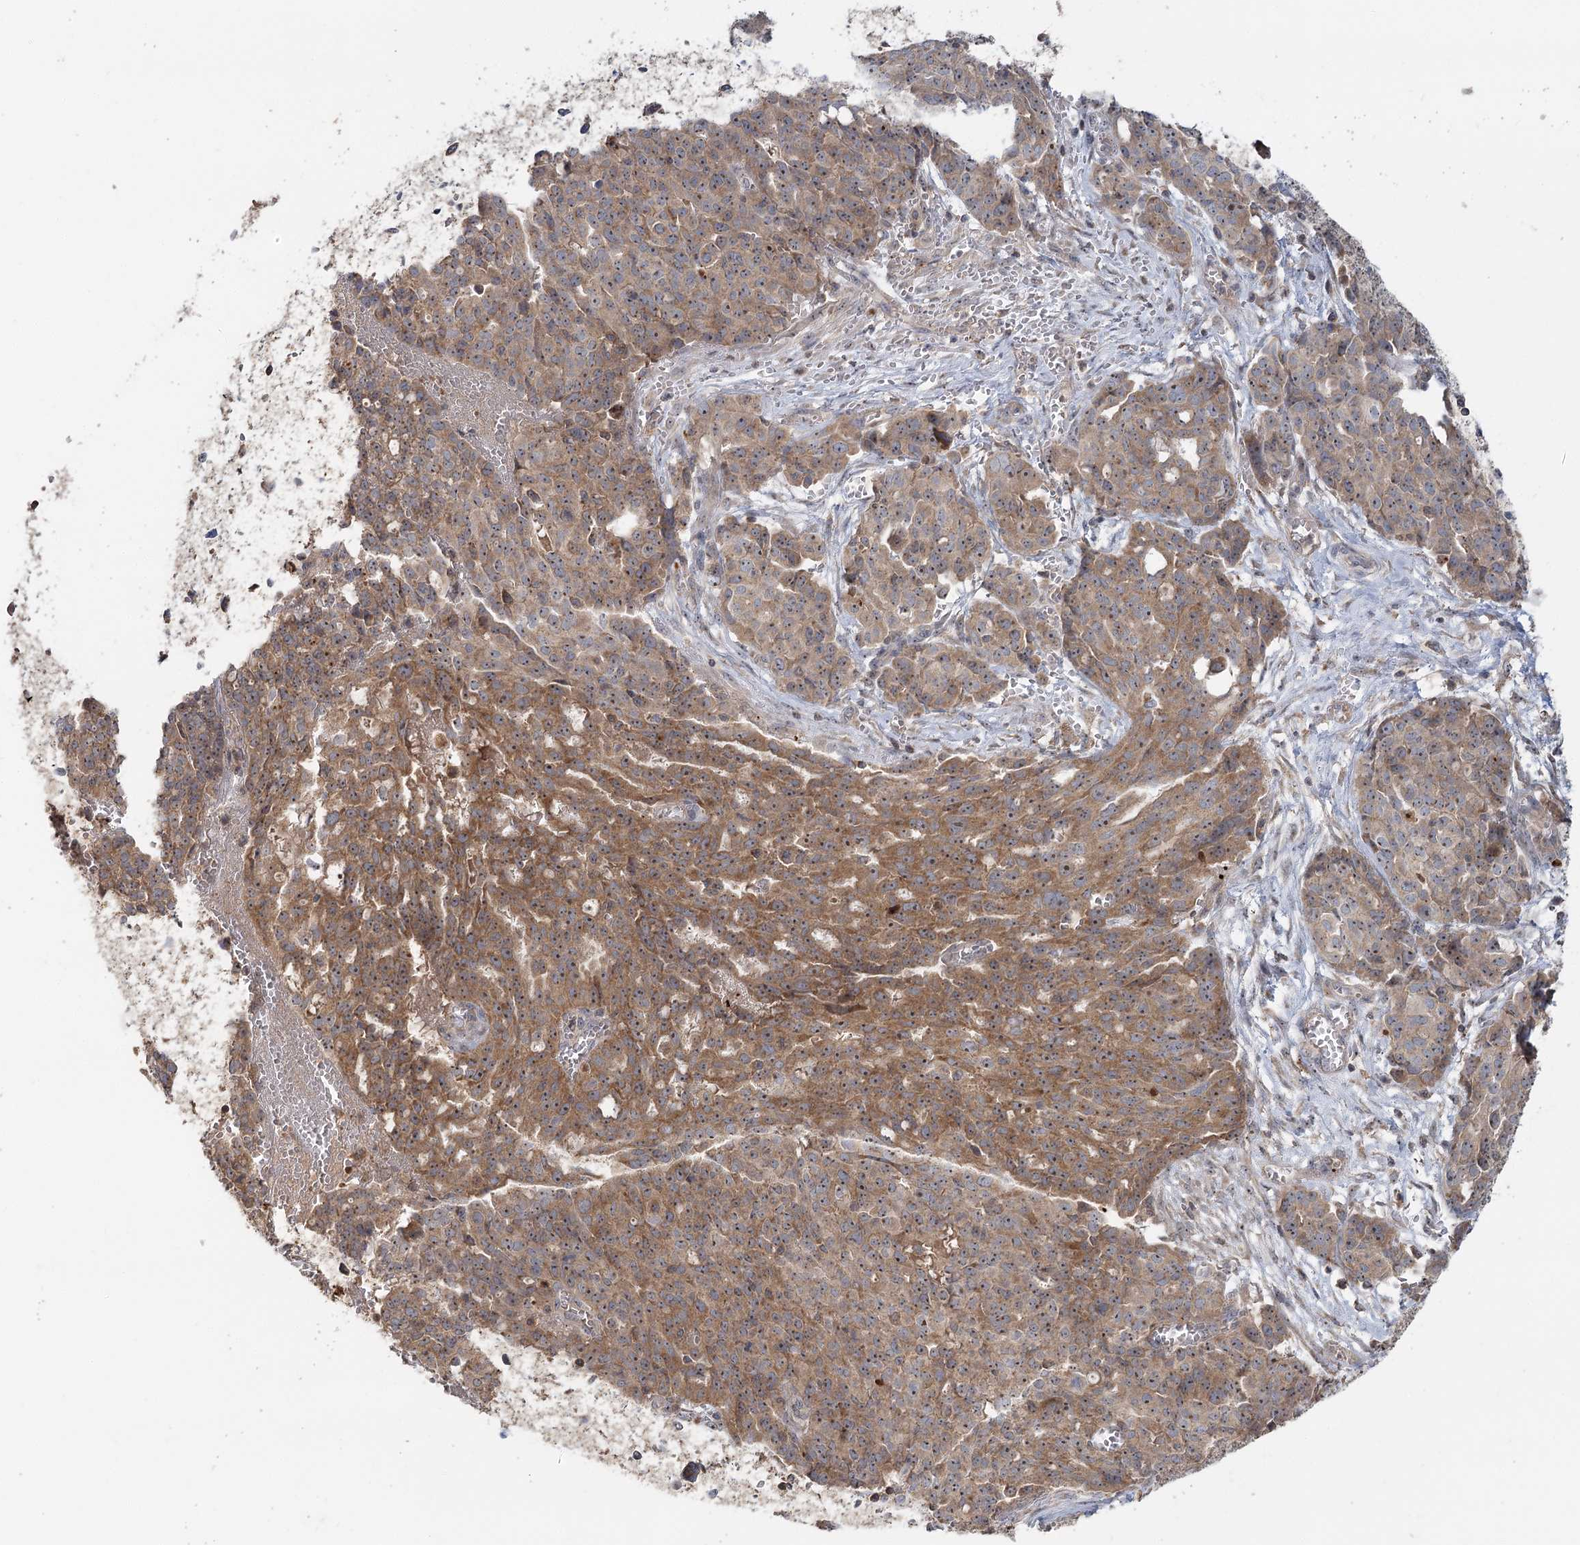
{"staining": {"intensity": "moderate", "quantity": ">75%", "location": "cytoplasmic/membranous,nuclear"}, "tissue": "ovarian cancer", "cell_type": "Tumor cells", "image_type": "cancer", "snomed": [{"axis": "morphology", "description": "Cystadenocarcinoma, serous, NOS"}, {"axis": "topography", "description": "Soft tissue"}, {"axis": "topography", "description": "Ovary"}], "caption": "Immunohistochemistry (IHC) histopathology image of human ovarian cancer stained for a protein (brown), which exhibits medium levels of moderate cytoplasmic/membranous and nuclear positivity in about >75% of tumor cells.", "gene": "RAPGEF6", "patient": {"sex": "female", "age": 57}}